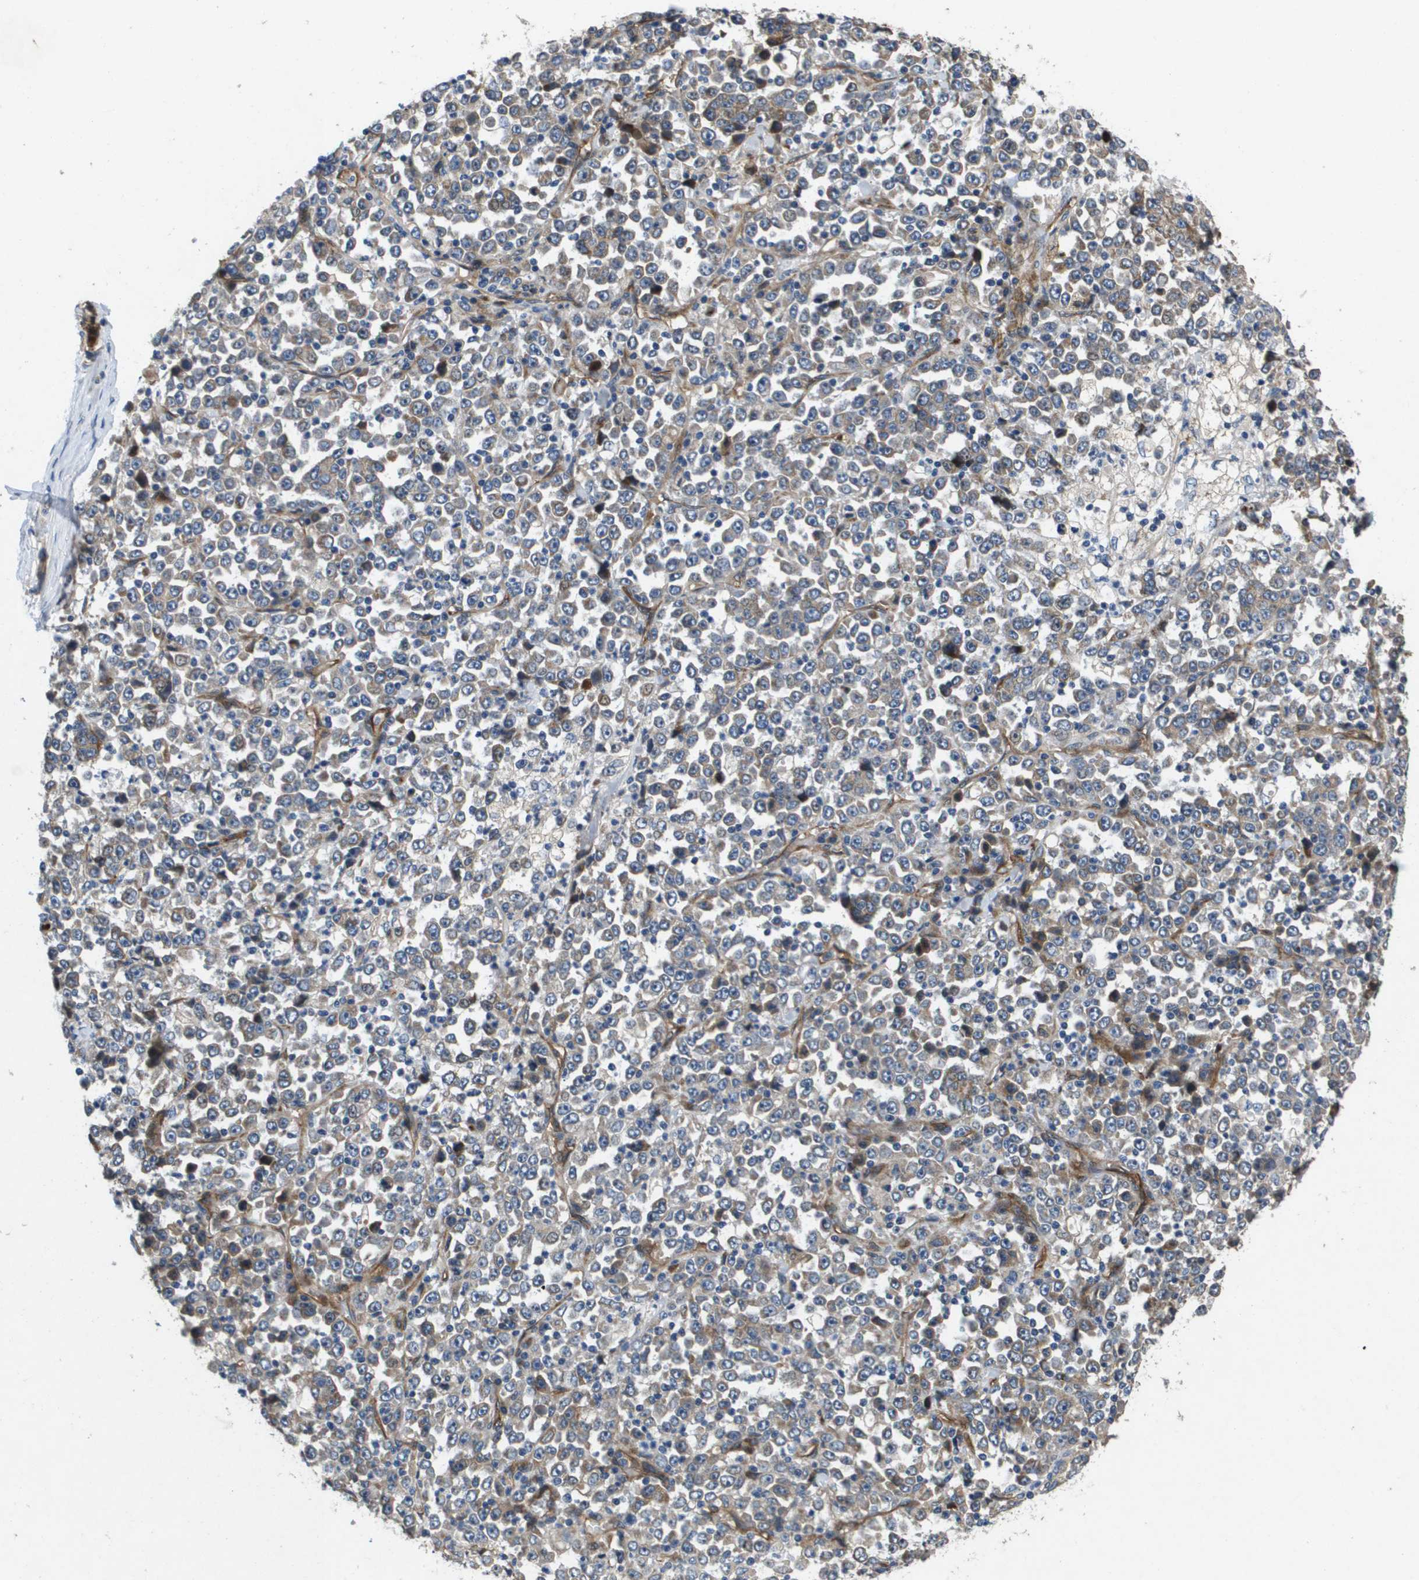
{"staining": {"intensity": "weak", "quantity": "25%-75%", "location": "cytoplasmic/membranous"}, "tissue": "stomach cancer", "cell_type": "Tumor cells", "image_type": "cancer", "snomed": [{"axis": "morphology", "description": "Normal tissue, NOS"}, {"axis": "morphology", "description": "Adenocarcinoma, NOS"}, {"axis": "topography", "description": "Stomach, upper"}, {"axis": "topography", "description": "Stomach"}], "caption": "An image of stomach adenocarcinoma stained for a protein displays weak cytoplasmic/membranous brown staining in tumor cells. The staining was performed using DAB, with brown indicating positive protein expression. Nuclei are stained blue with hematoxylin.", "gene": "ENTPD2", "patient": {"sex": "male", "age": 59}}